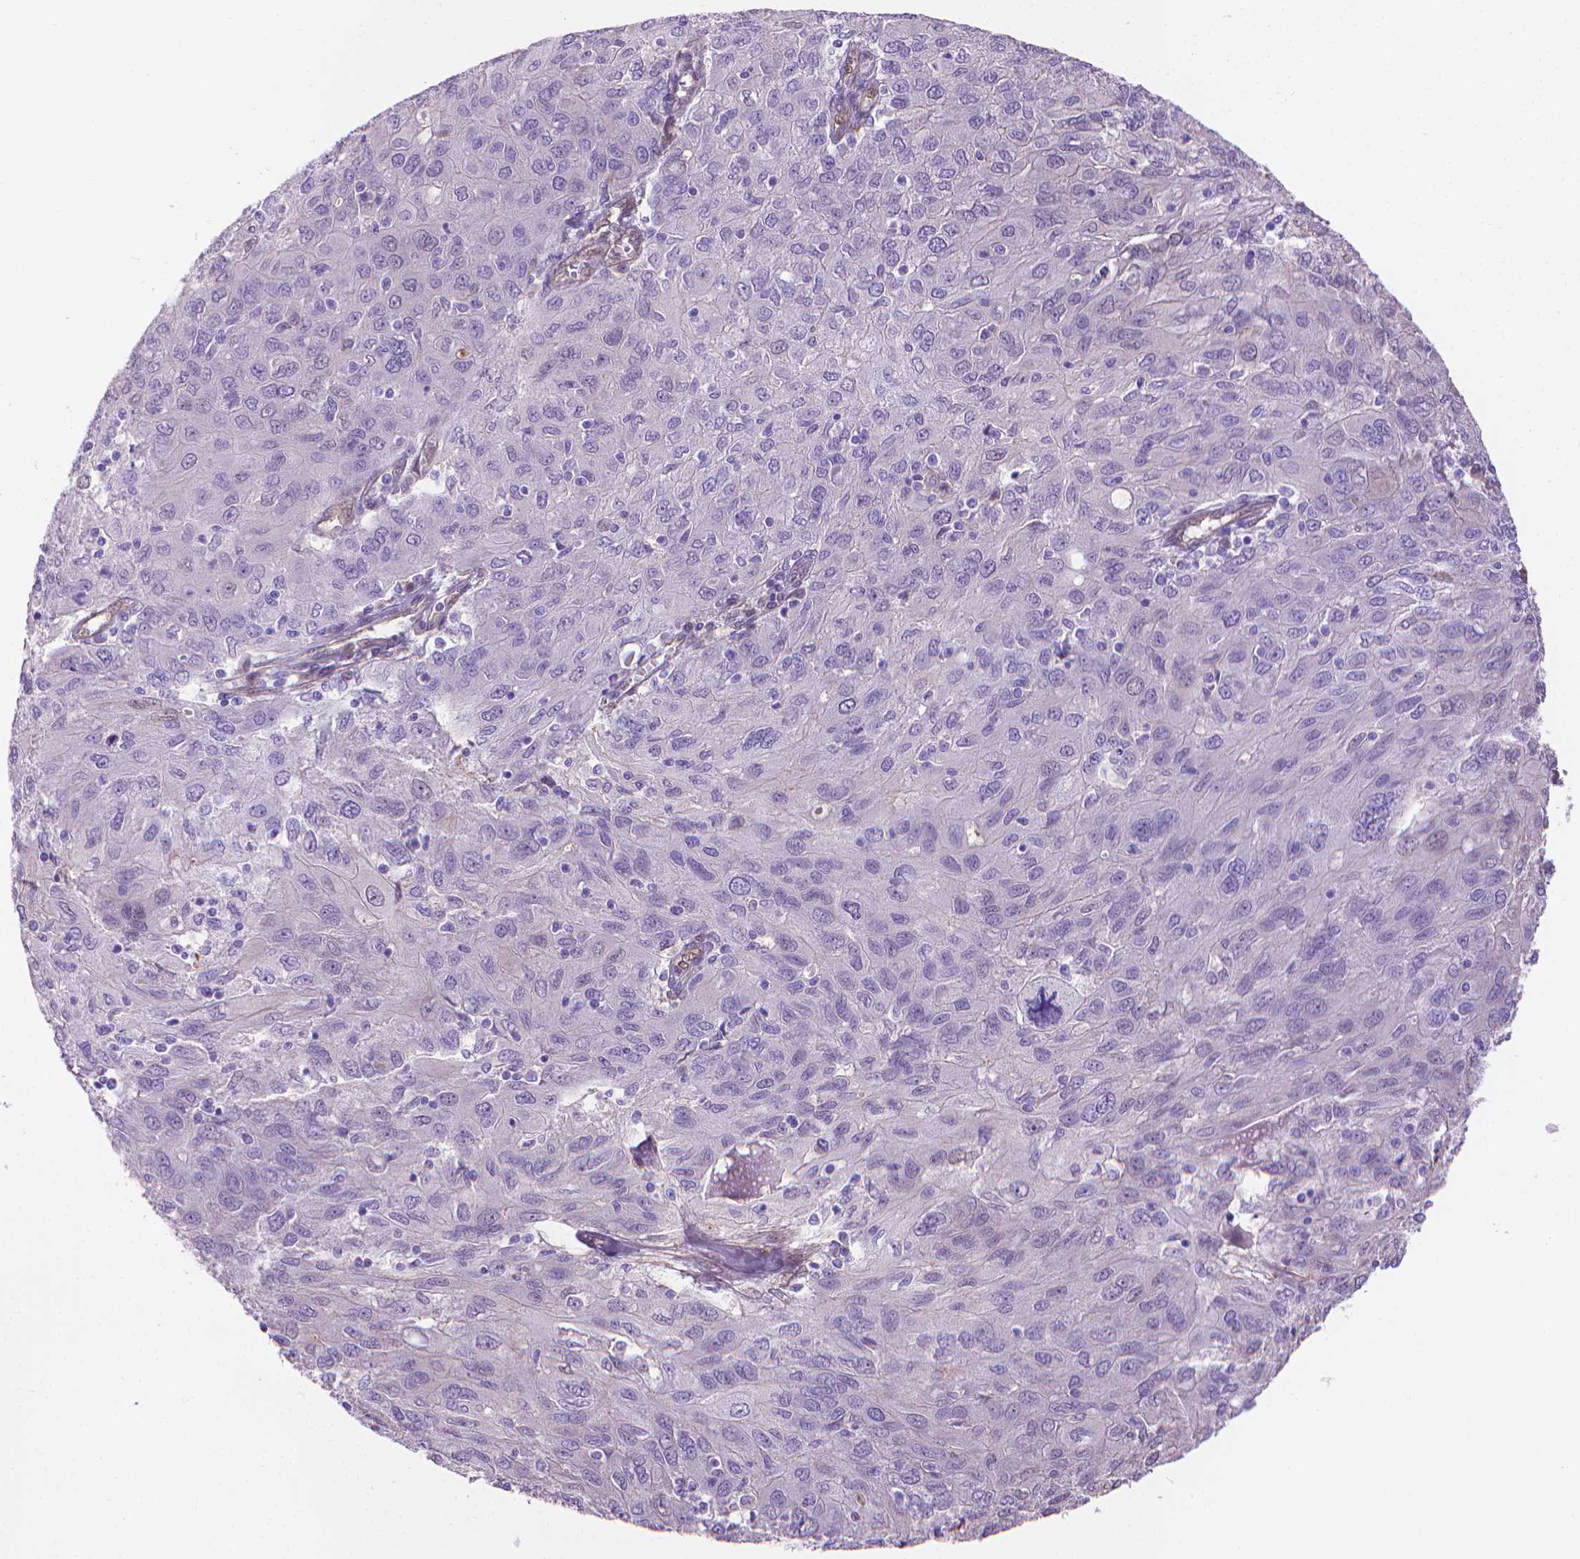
{"staining": {"intensity": "negative", "quantity": "none", "location": "none"}, "tissue": "ovarian cancer", "cell_type": "Tumor cells", "image_type": "cancer", "snomed": [{"axis": "morphology", "description": "Carcinoma, endometroid"}, {"axis": "topography", "description": "Ovary"}], "caption": "Tumor cells show no significant expression in ovarian cancer (endometroid carcinoma).", "gene": "CLIC4", "patient": {"sex": "female", "age": 50}}